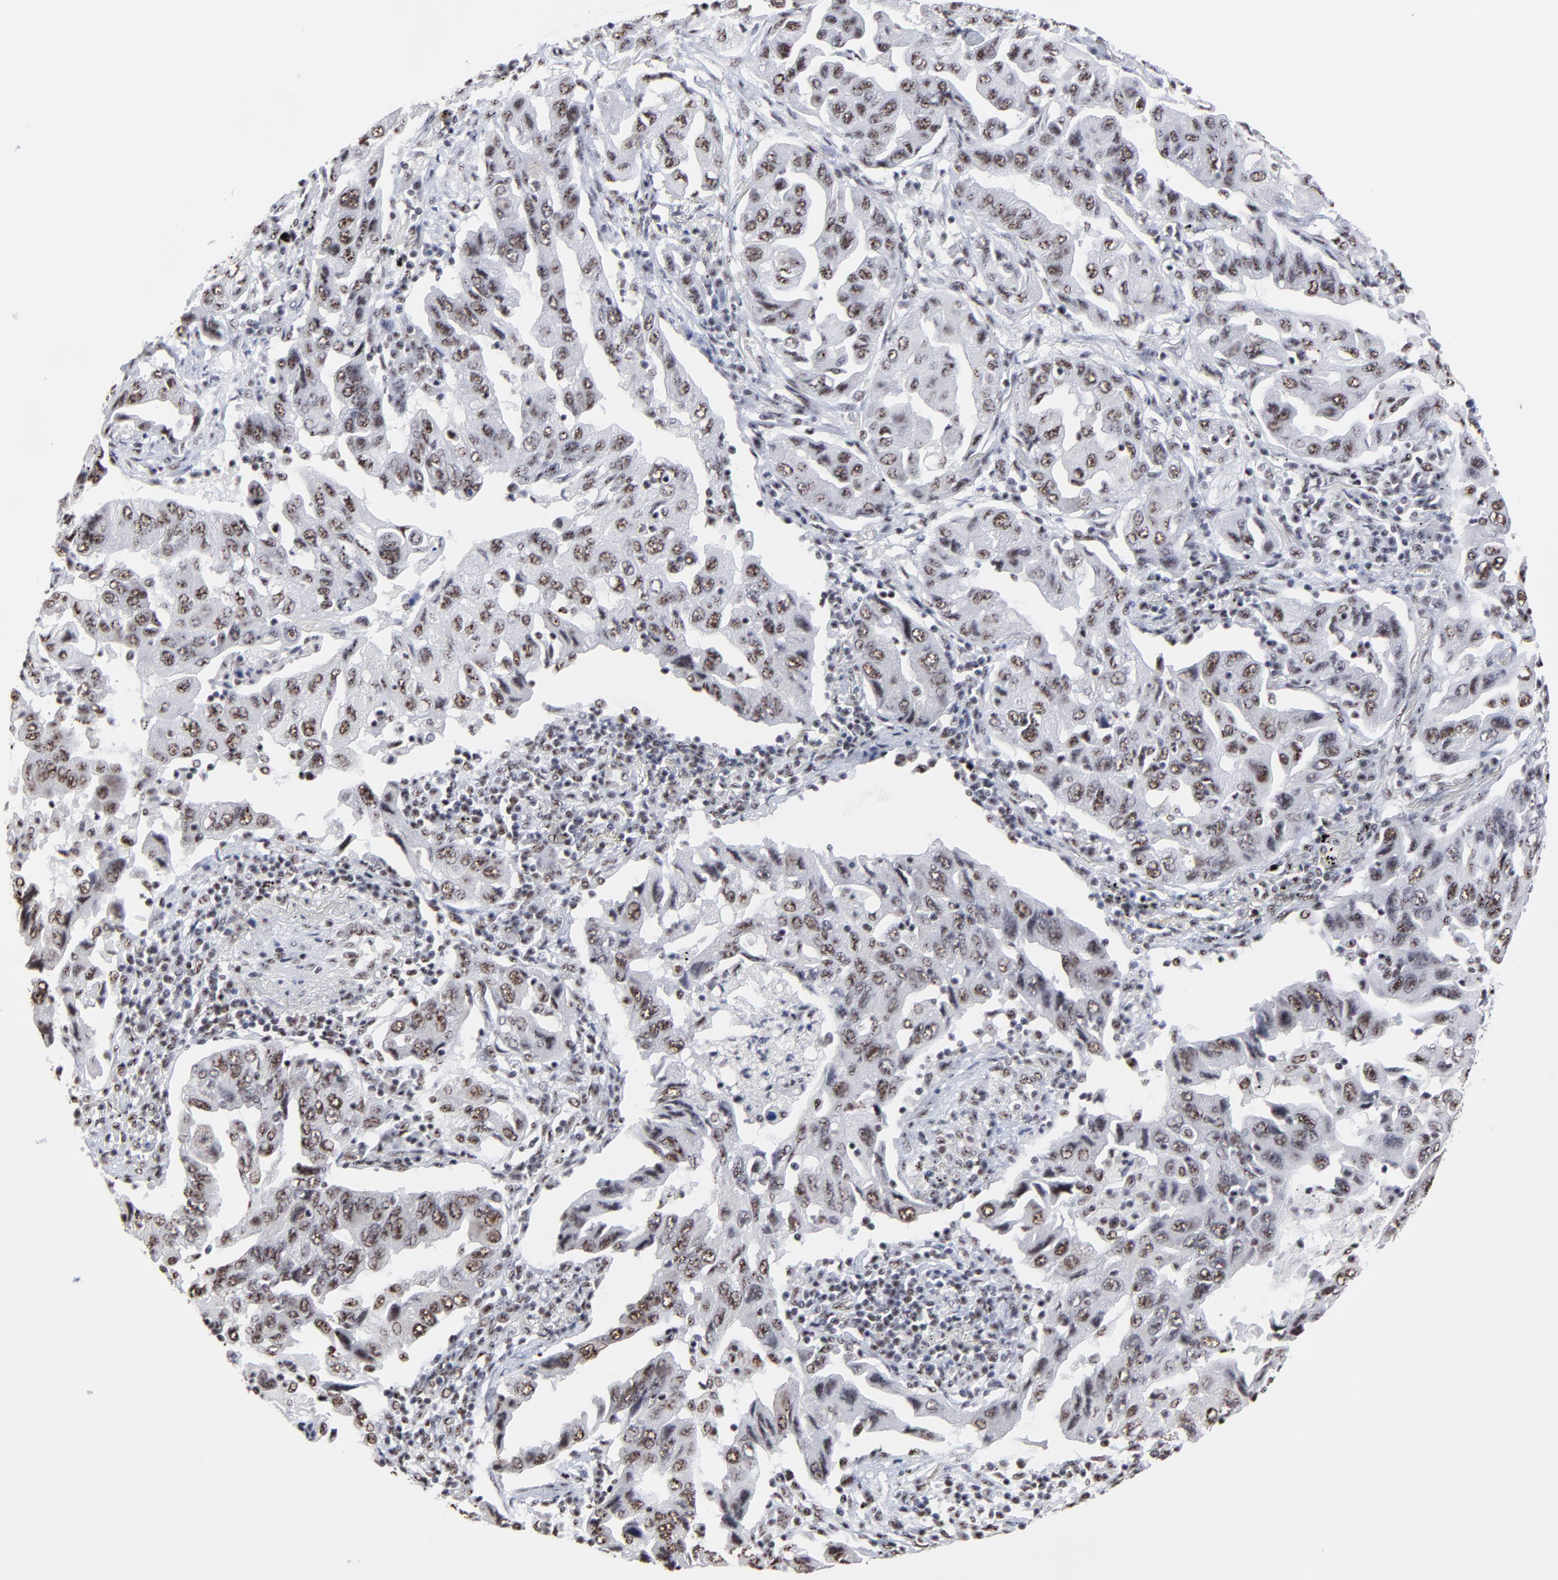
{"staining": {"intensity": "weak", "quantity": ">75%", "location": "nuclear"}, "tissue": "lung cancer", "cell_type": "Tumor cells", "image_type": "cancer", "snomed": [{"axis": "morphology", "description": "Adenocarcinoma, NOS"}, {"axis": "topography", "description": "Lung"}], "caption": "Immunohistochemistry (IHC) of adenocarcinoma (lung) displays low levels of weak nuclear expression in about >75% of tumor cells.", "gene": "MBD4", "patient": {"sex": "female", "age": 65}}